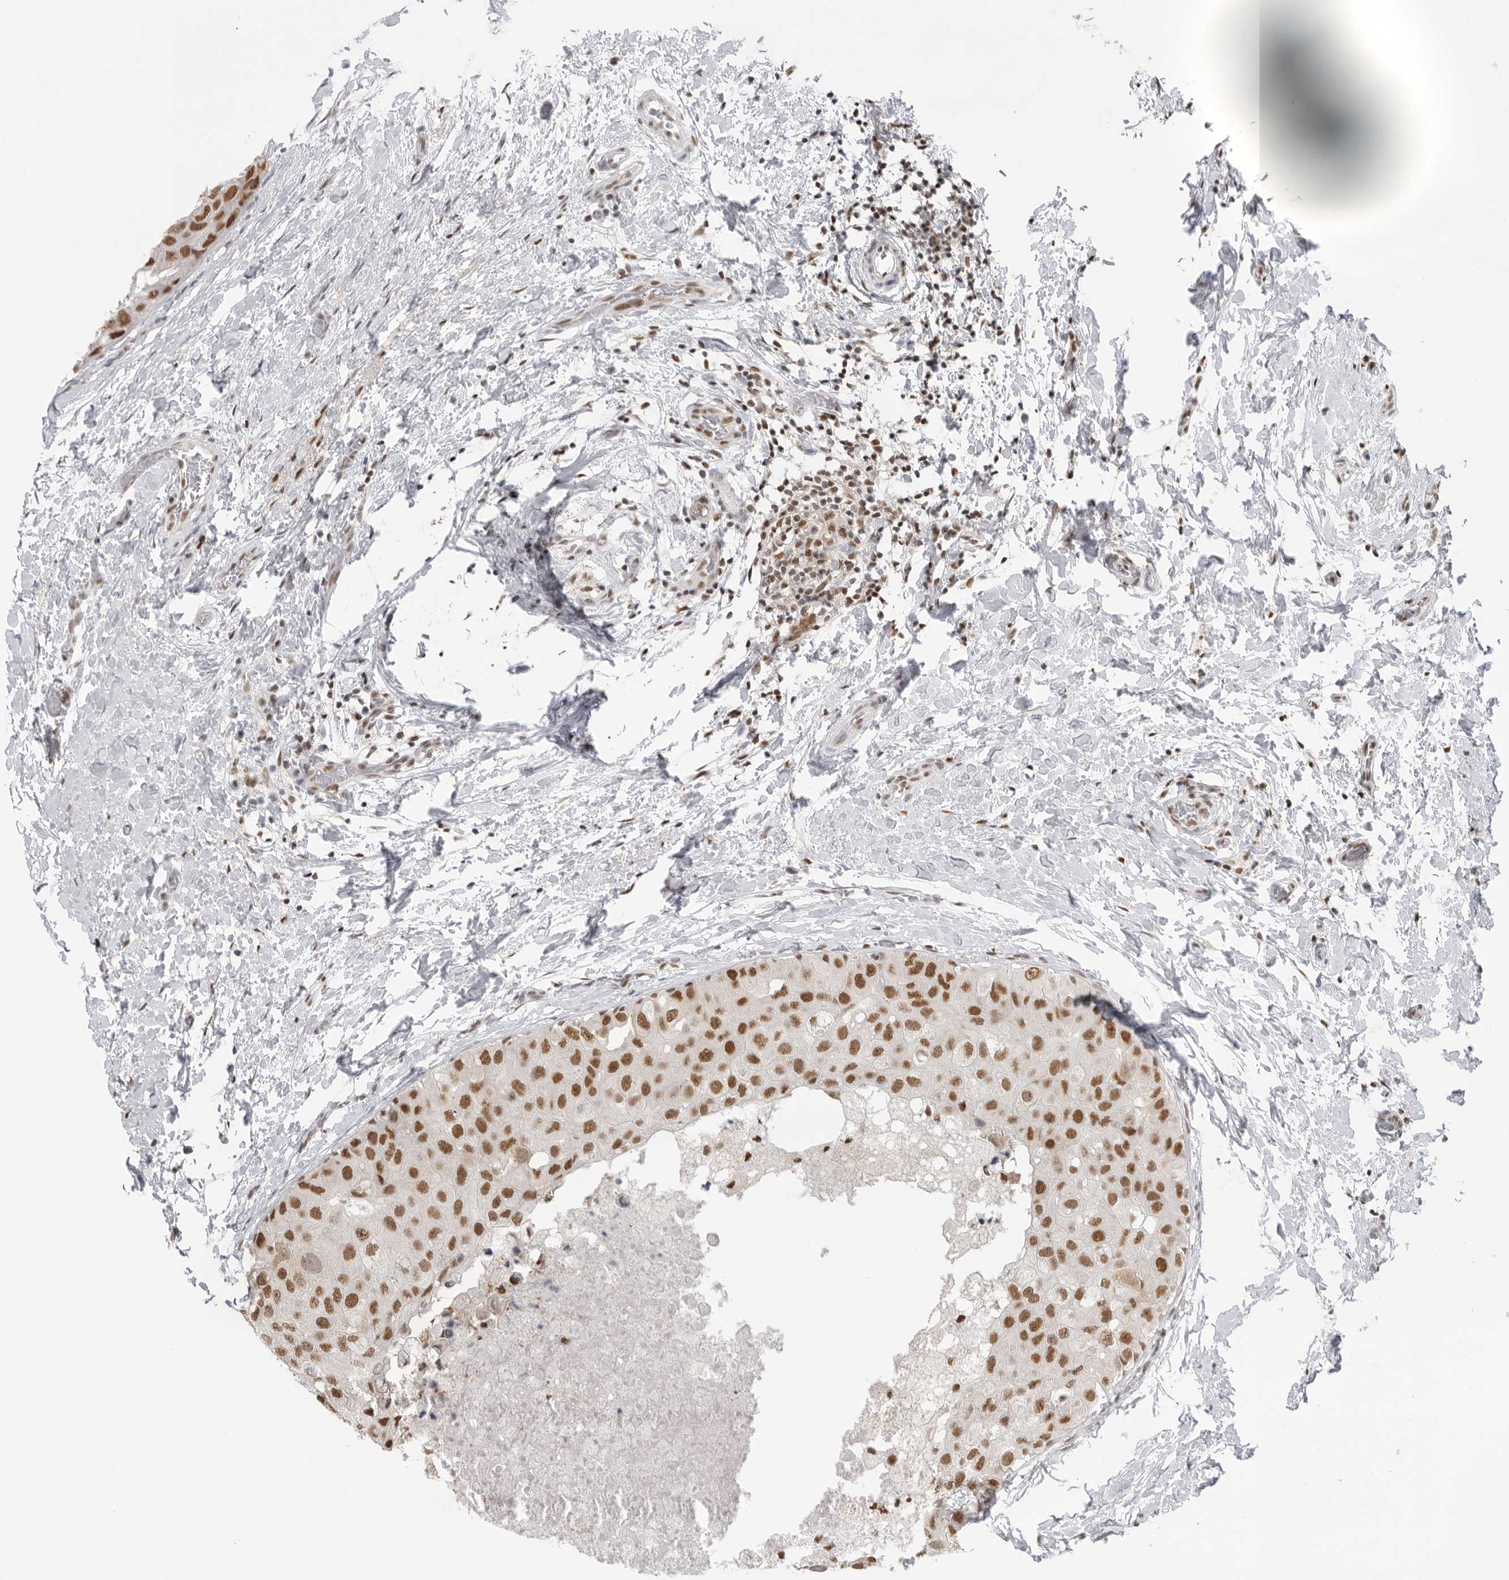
{"staining": {"intensity": "moderate", "quantity": ">75%", "location": "nuclear"}, "tissue": "breast cancer", "cell_type": "Tumor cells", "image_type": "cancer", "snomed": [{"axis": "morphology", "description": "Duct carcinoma"}, {"axis": "topography", "description": "Breast"}], "caption": "The micrograph exhibits immunohistochemical staining of intraductal carcinoma (breast). There is moderate nuclear positivity is seen in about >75% of tumor cells.", "gene": "RPA2", "patient": {"sex": "female", "age": 62}}